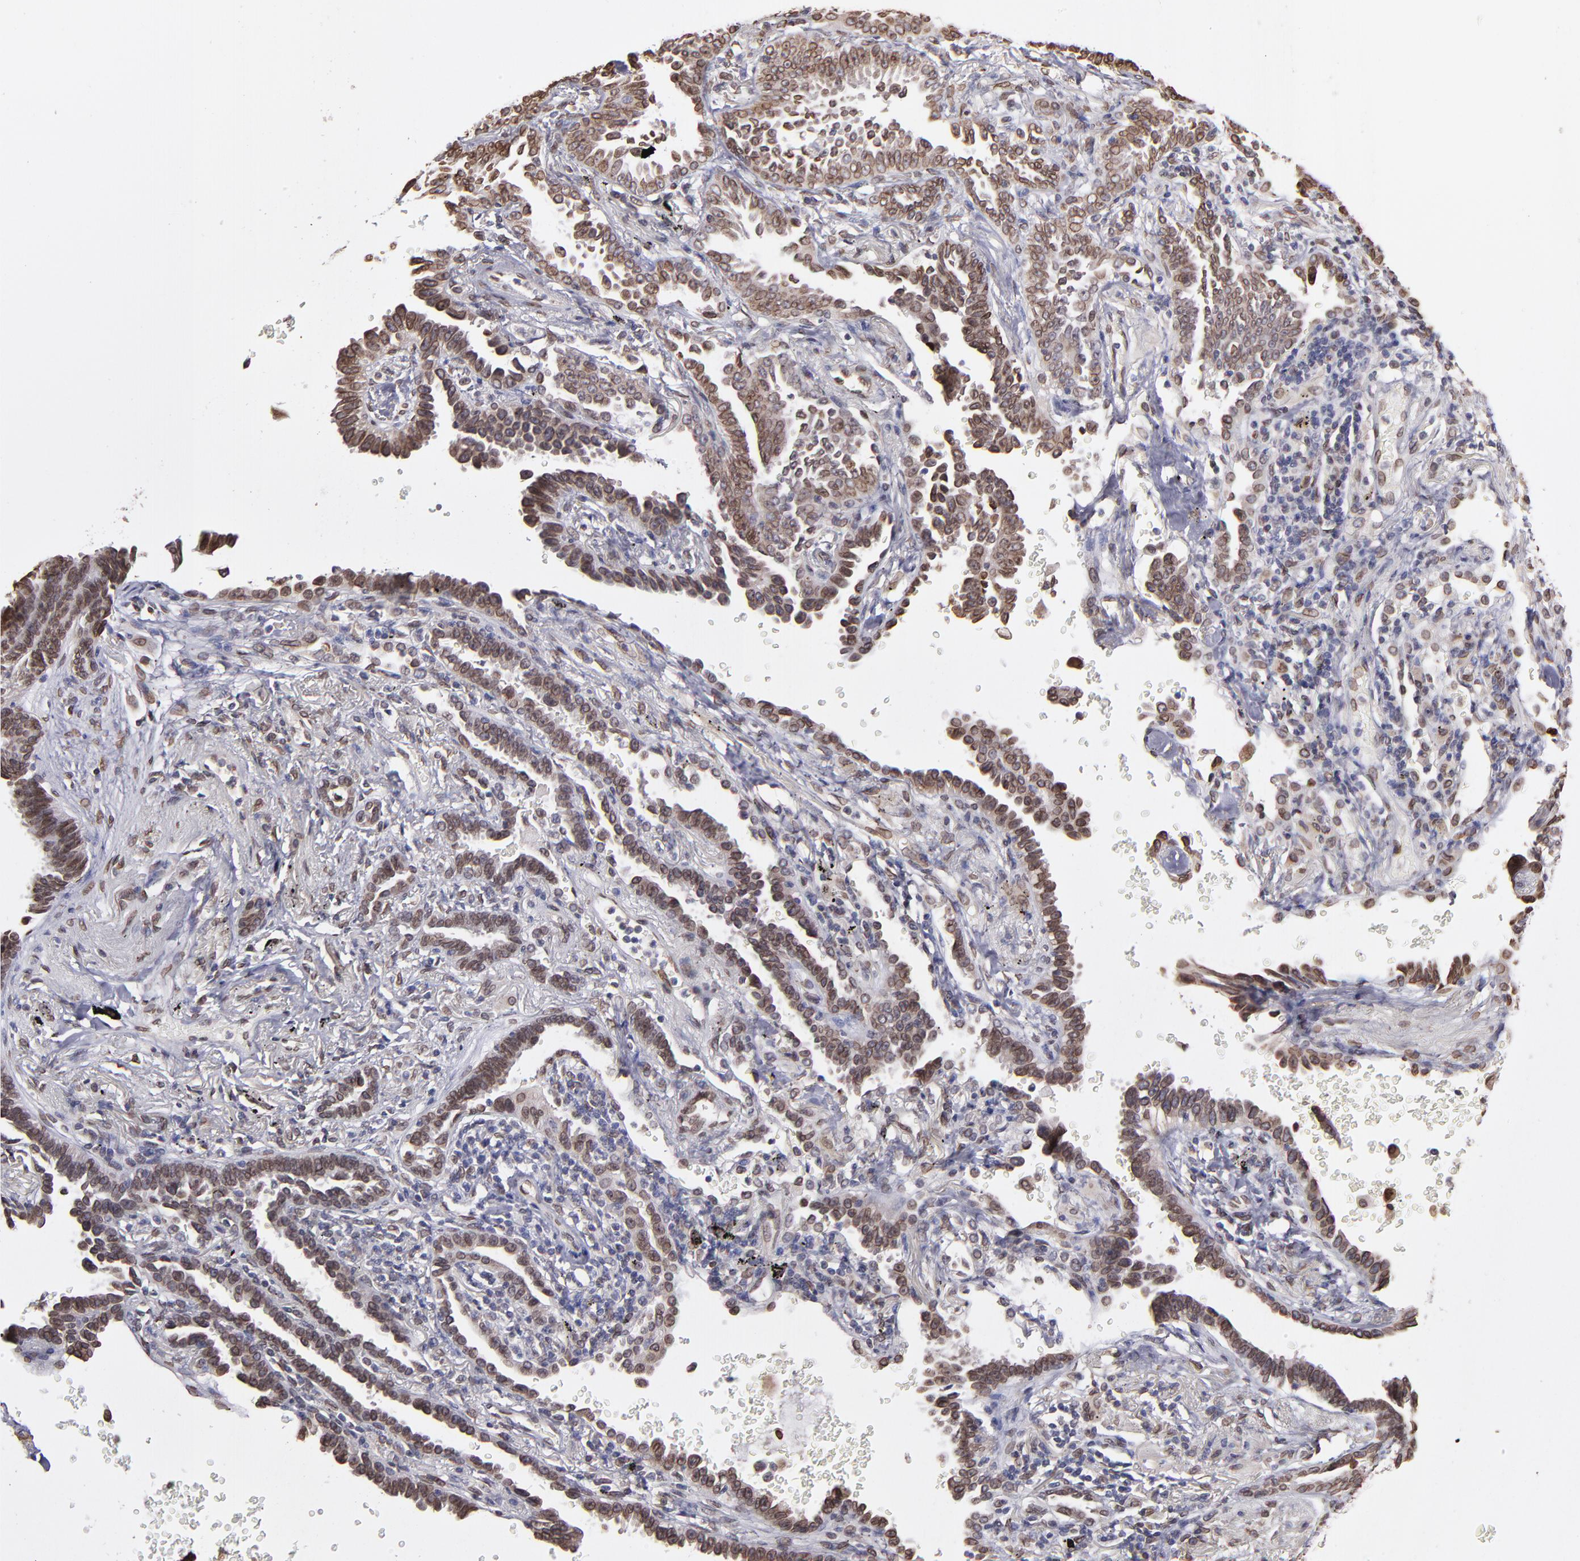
{"staining": {"intensity": "moderate", "quantity": ">75%", "location": "cytoplasmic/membranous,nuclear"}, "tissue": "lung cancer", "cell_type": "Tumor cells", "image_type": "cancer", "snomed": [{"axis": "morphology", "description": "Adenocarcinoma, NOS"}, {"axis": "topography", "description": "Lung"}], "caption": "Immunohistochemical staining of human lung cancer shows moderate cytoplasmic/membranous and nuclear protein staining in approximately >75% of tumor cells.", "gene": "PUM3", "patient": {"sex": "female", "age": 64}}